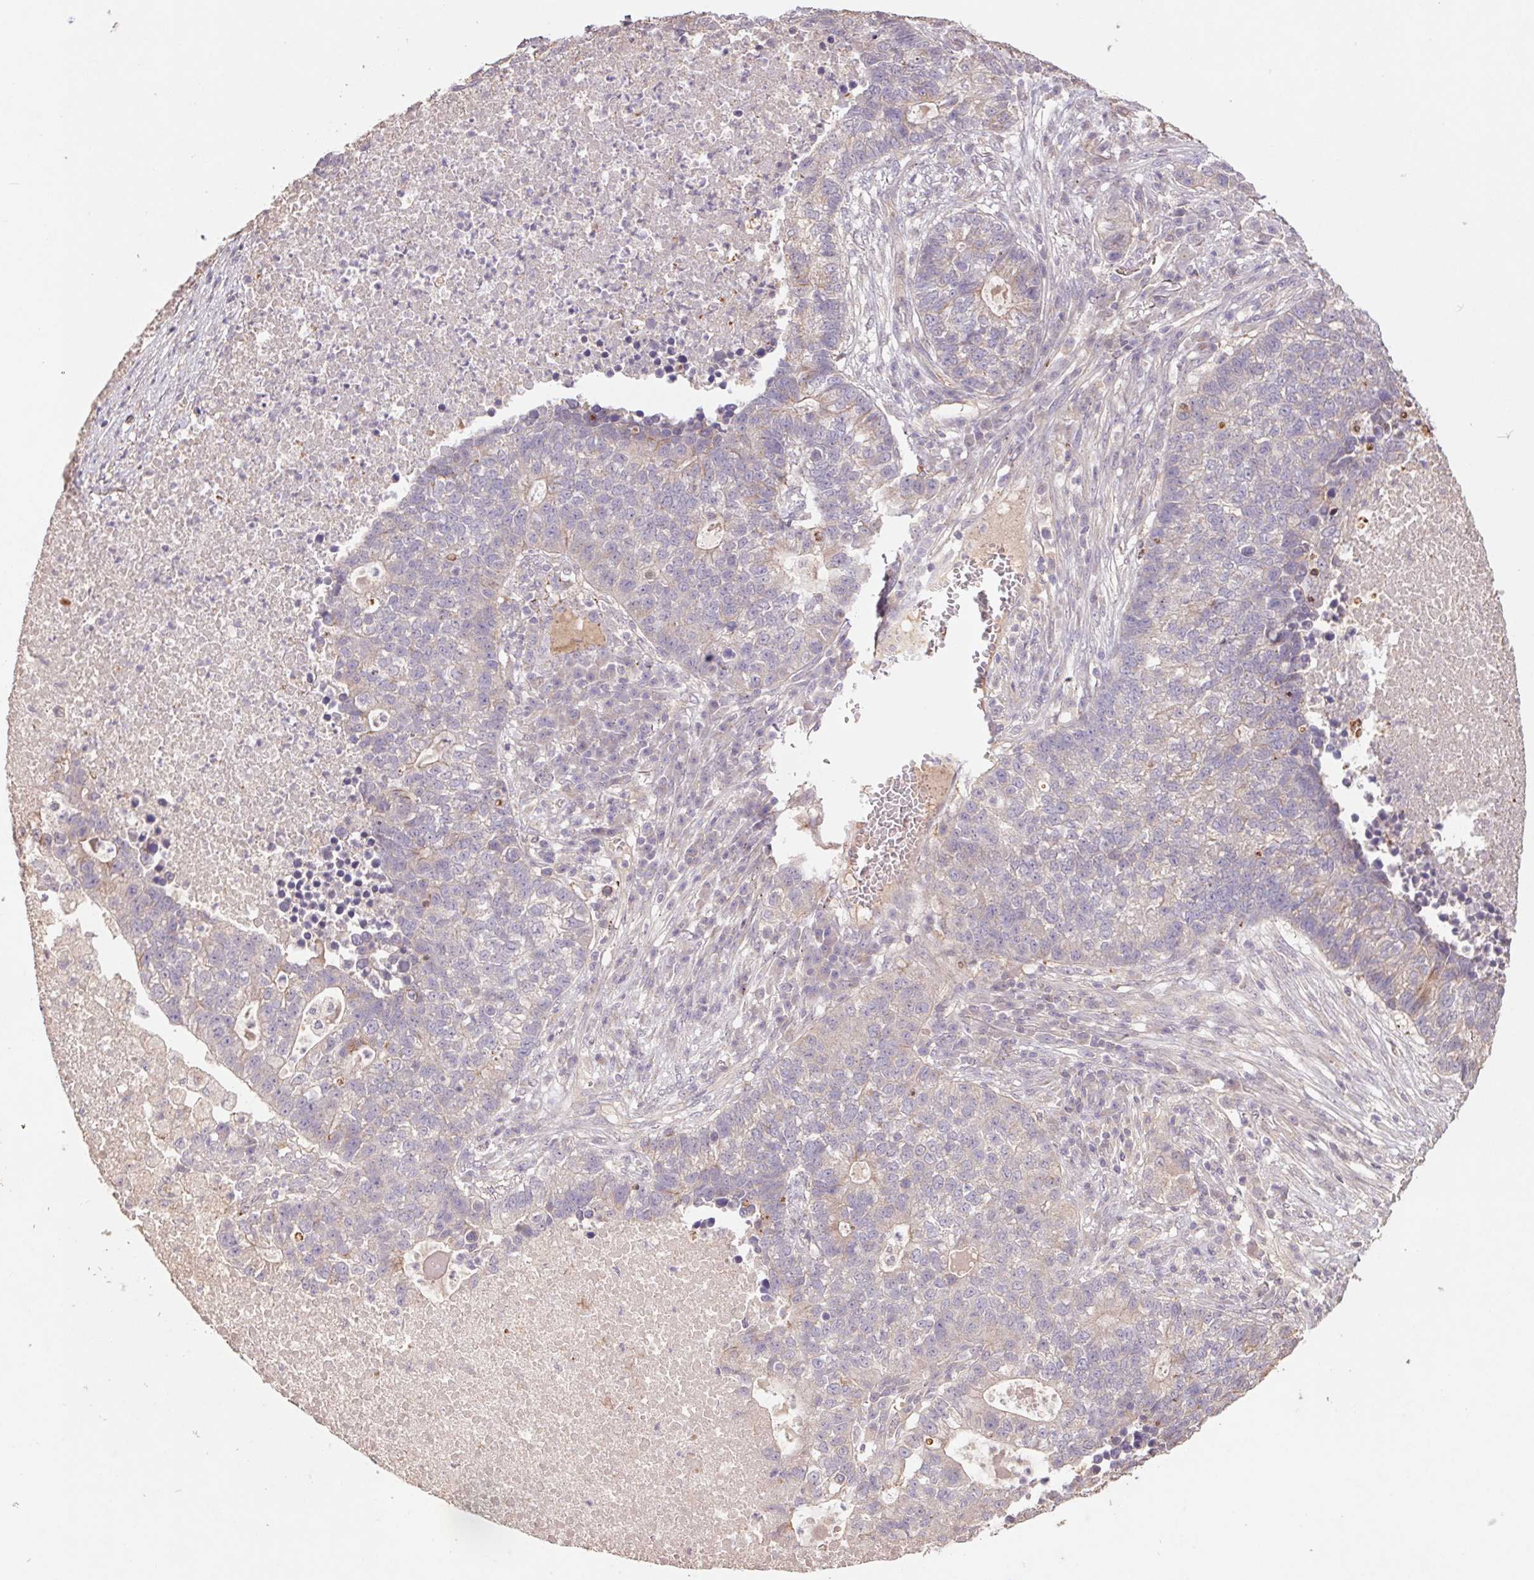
{"staining": {"intensity": "weak", "quantity": "<25%", "location": "cytoplasmic/membranous"}, "tissue": "lung cancer", "cell_type": "Tumor cells", "image_type": "cancer", "snomed": [{"axis": "morphology", "description": "Adenocarcinoma, NOS"}, {"axis": "topography", "description": "Lung"}], "caption": "Lung cancer (adenocarcinoma) stained for a protein using IHC demonstrates no positivity tumor cells.", "gene": "GRM2", "patient": {"sex": "male", "age": 57}}